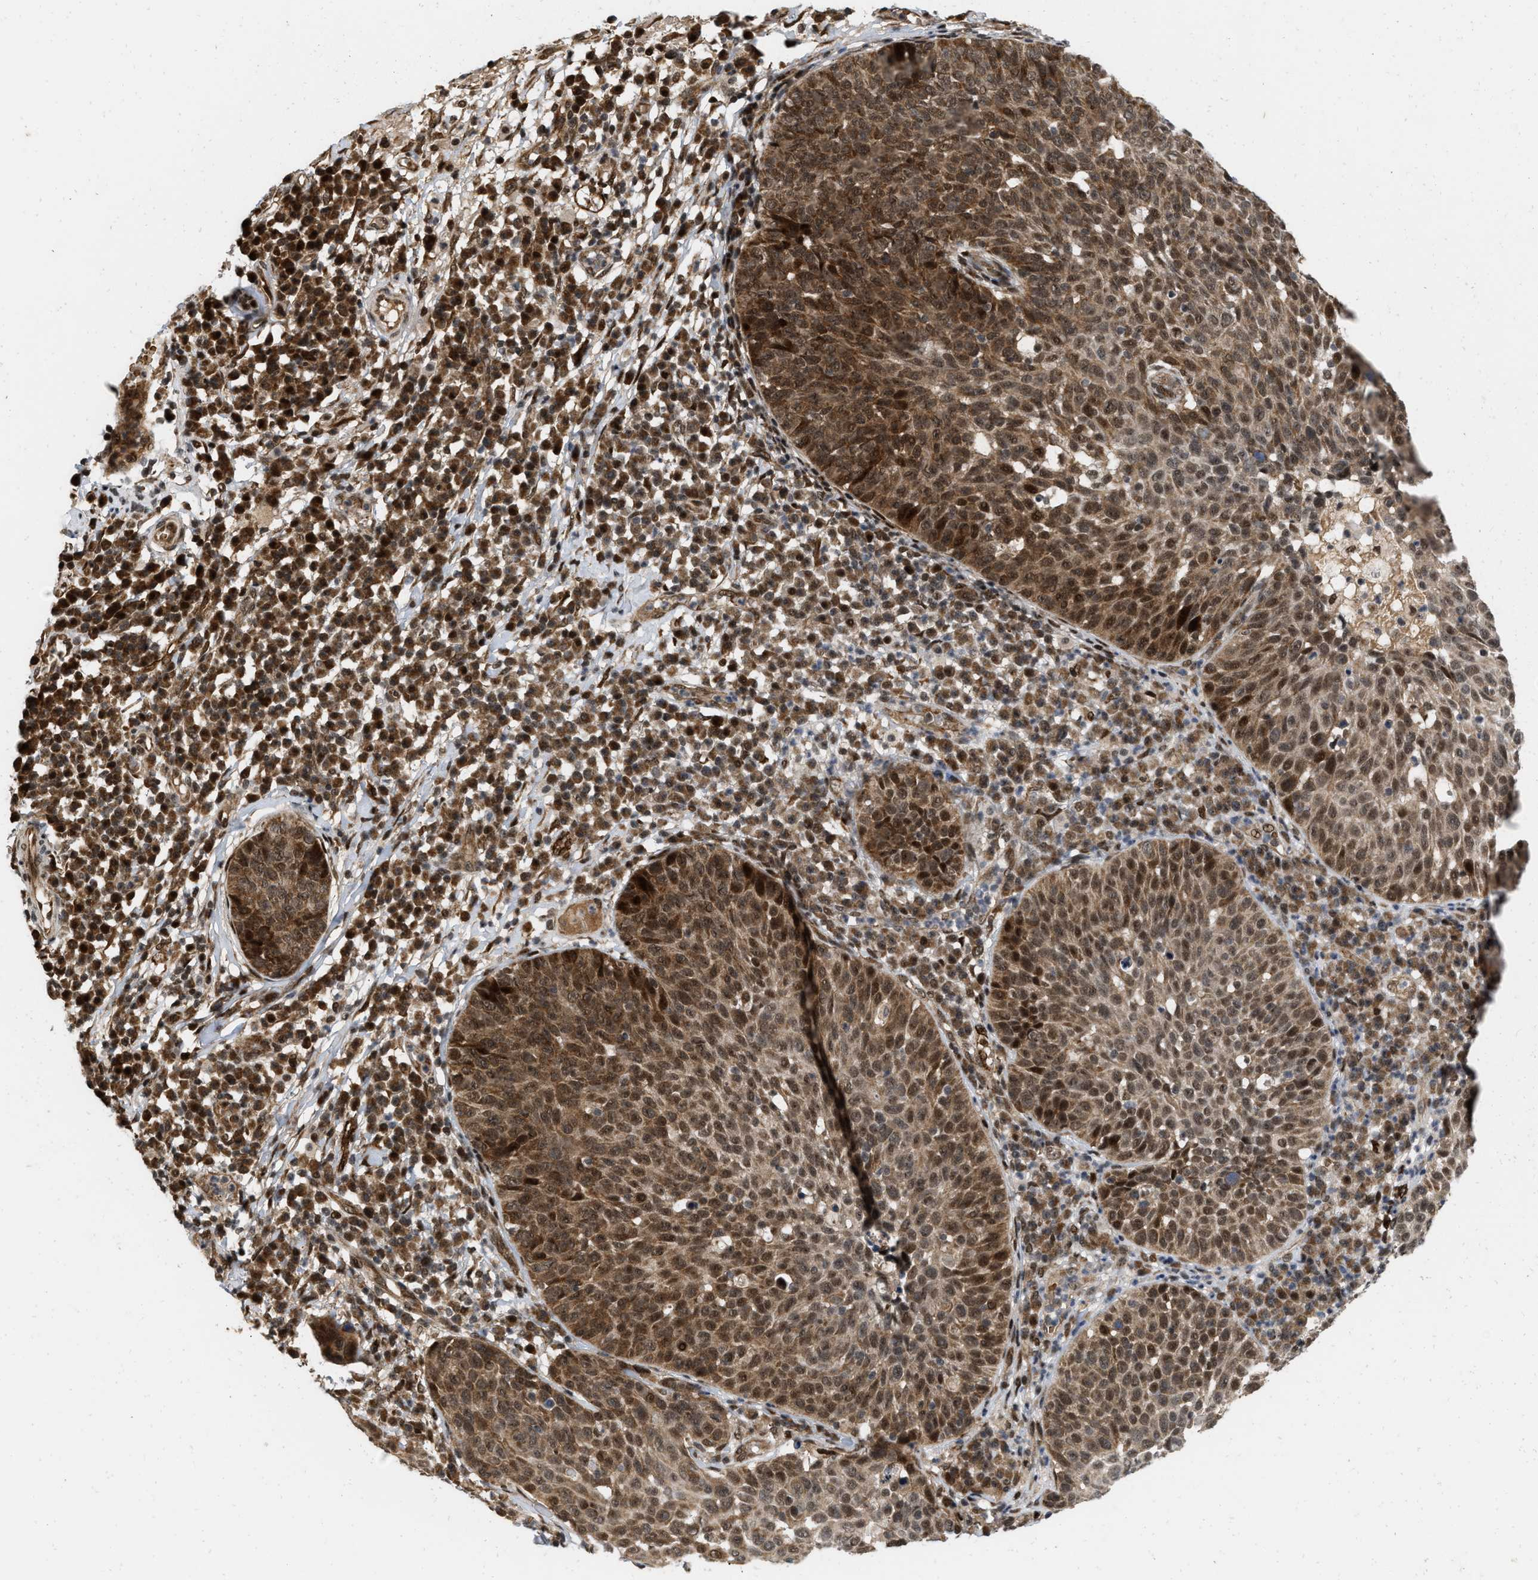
{"staining": {"intensity": "moderate", "quantity": ">75%", "location": "cytoplasmic/membranous,nuclear"}, "tissue": "skin cancer", "cell_type": "Tumor cells", "image_type": "cancer", "snomed": [{"axis": "morphology", "description": "Squamous cell carcinoma in situ, NOS"}, {"axis": "morphology", "description": "Squamous cell carcinoma, NOS"}, {"axis": "topography", "description": "Skin"}], "caption": "The histopathology image displays immunohistochemical staining of squamous cell carcinoma (skin). There is moderate cytoplasmic/membranous and nuclear positivity is seen in about >75% of tumor cells.", "gene": "ANKRD11", "patient": {"sex": "male", "age": 93}}